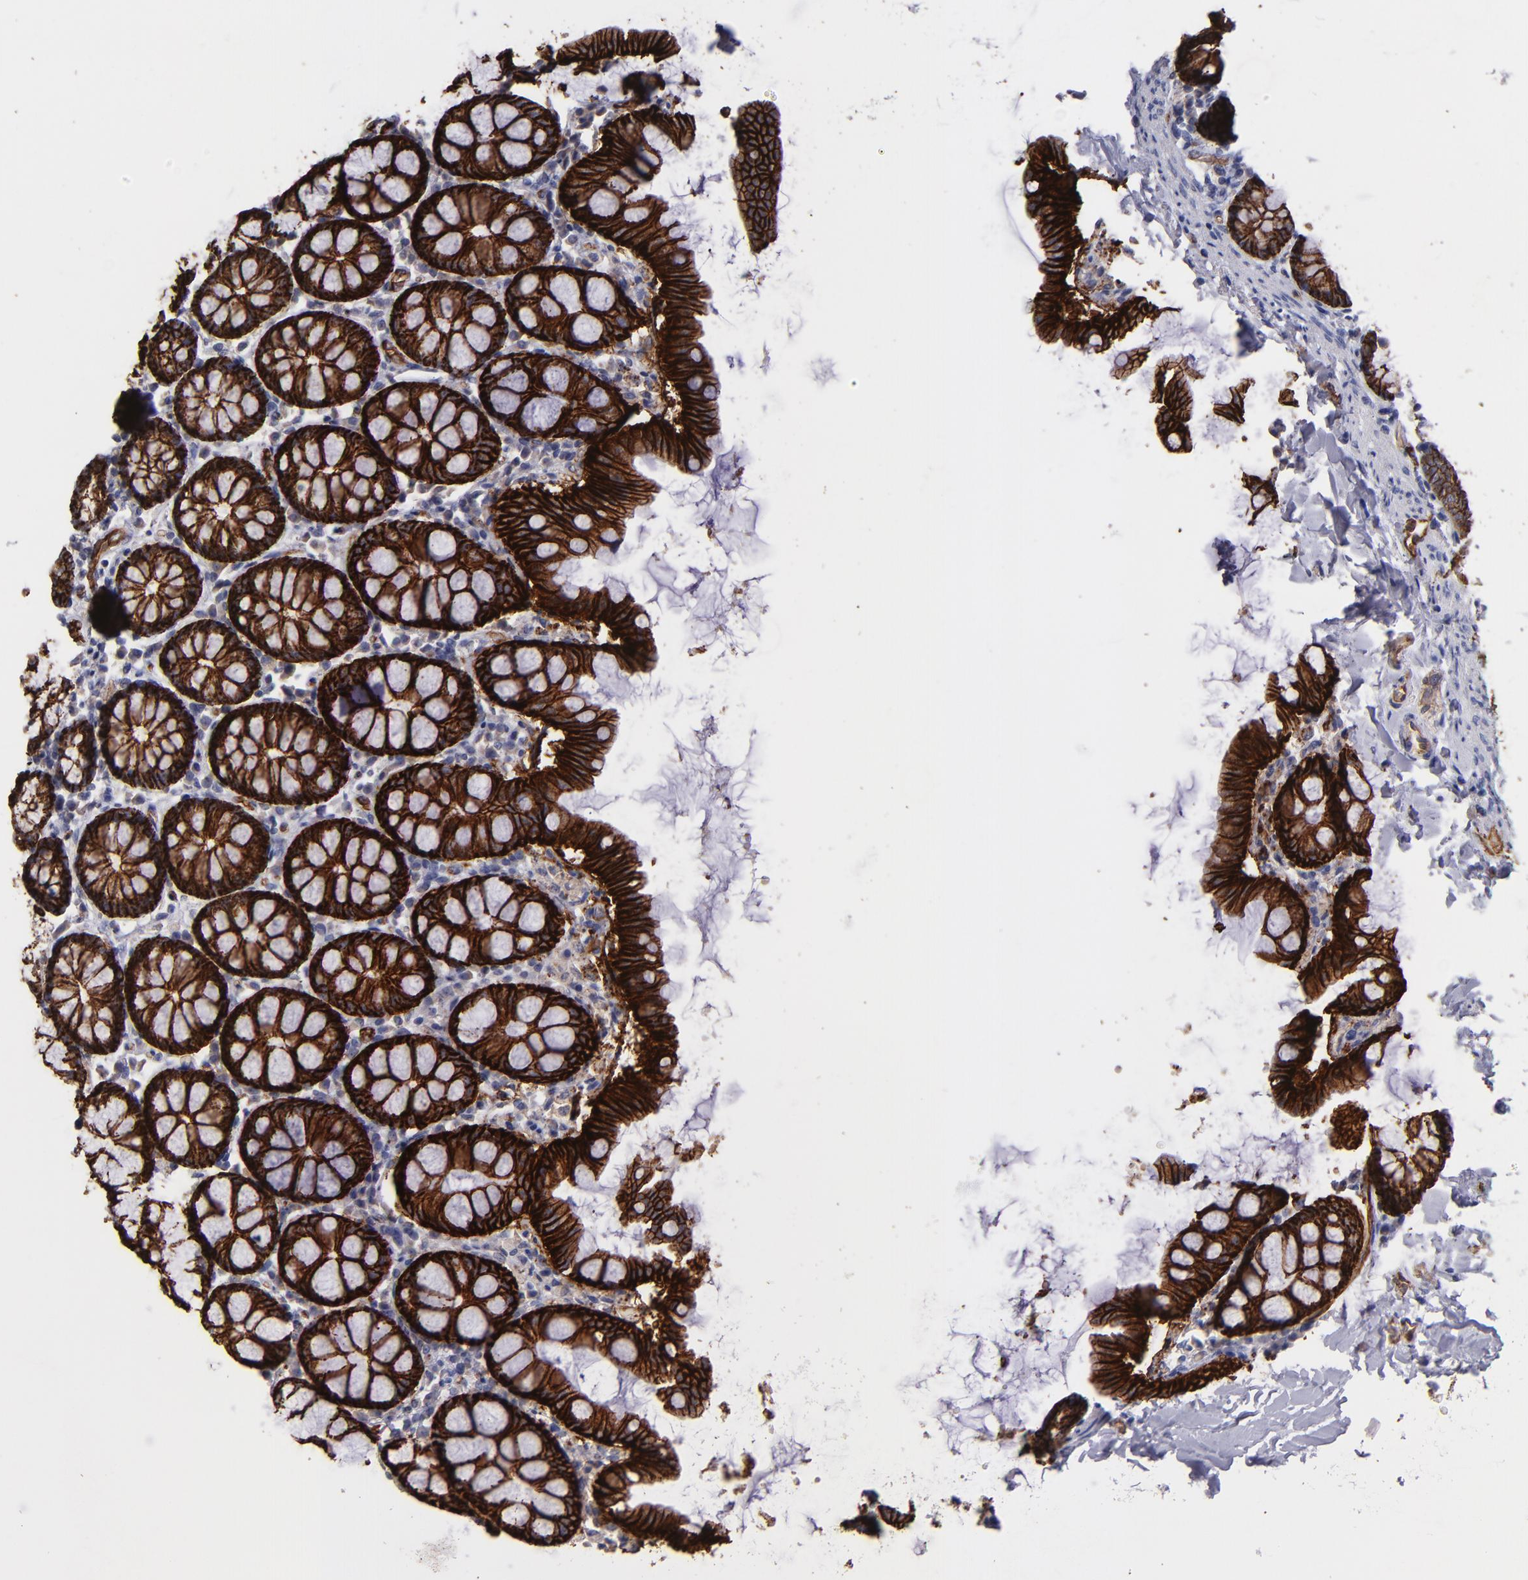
{"staining": {"intensity": "moderate", "quantity": ">75%", "location": "cytoplasmic/membranous"}, "tissue": "colon", "cell_type": "Endothelial cells", "image_type": "normal", "snomed": [{"axis": "morphology", "description": "Normal tissue, NOS"}, {"axis": "topography", "description": "Colon"}], "caption": "IHC micrograph of unremarkable human colon stained for a protein (brown), which exhibits medium levels of moderate cytoplasmic/membranous staining in approximately >75% of endothelial cells.", "gene": "CLDN5", "patient": {"sex": "female", "age": 61}}